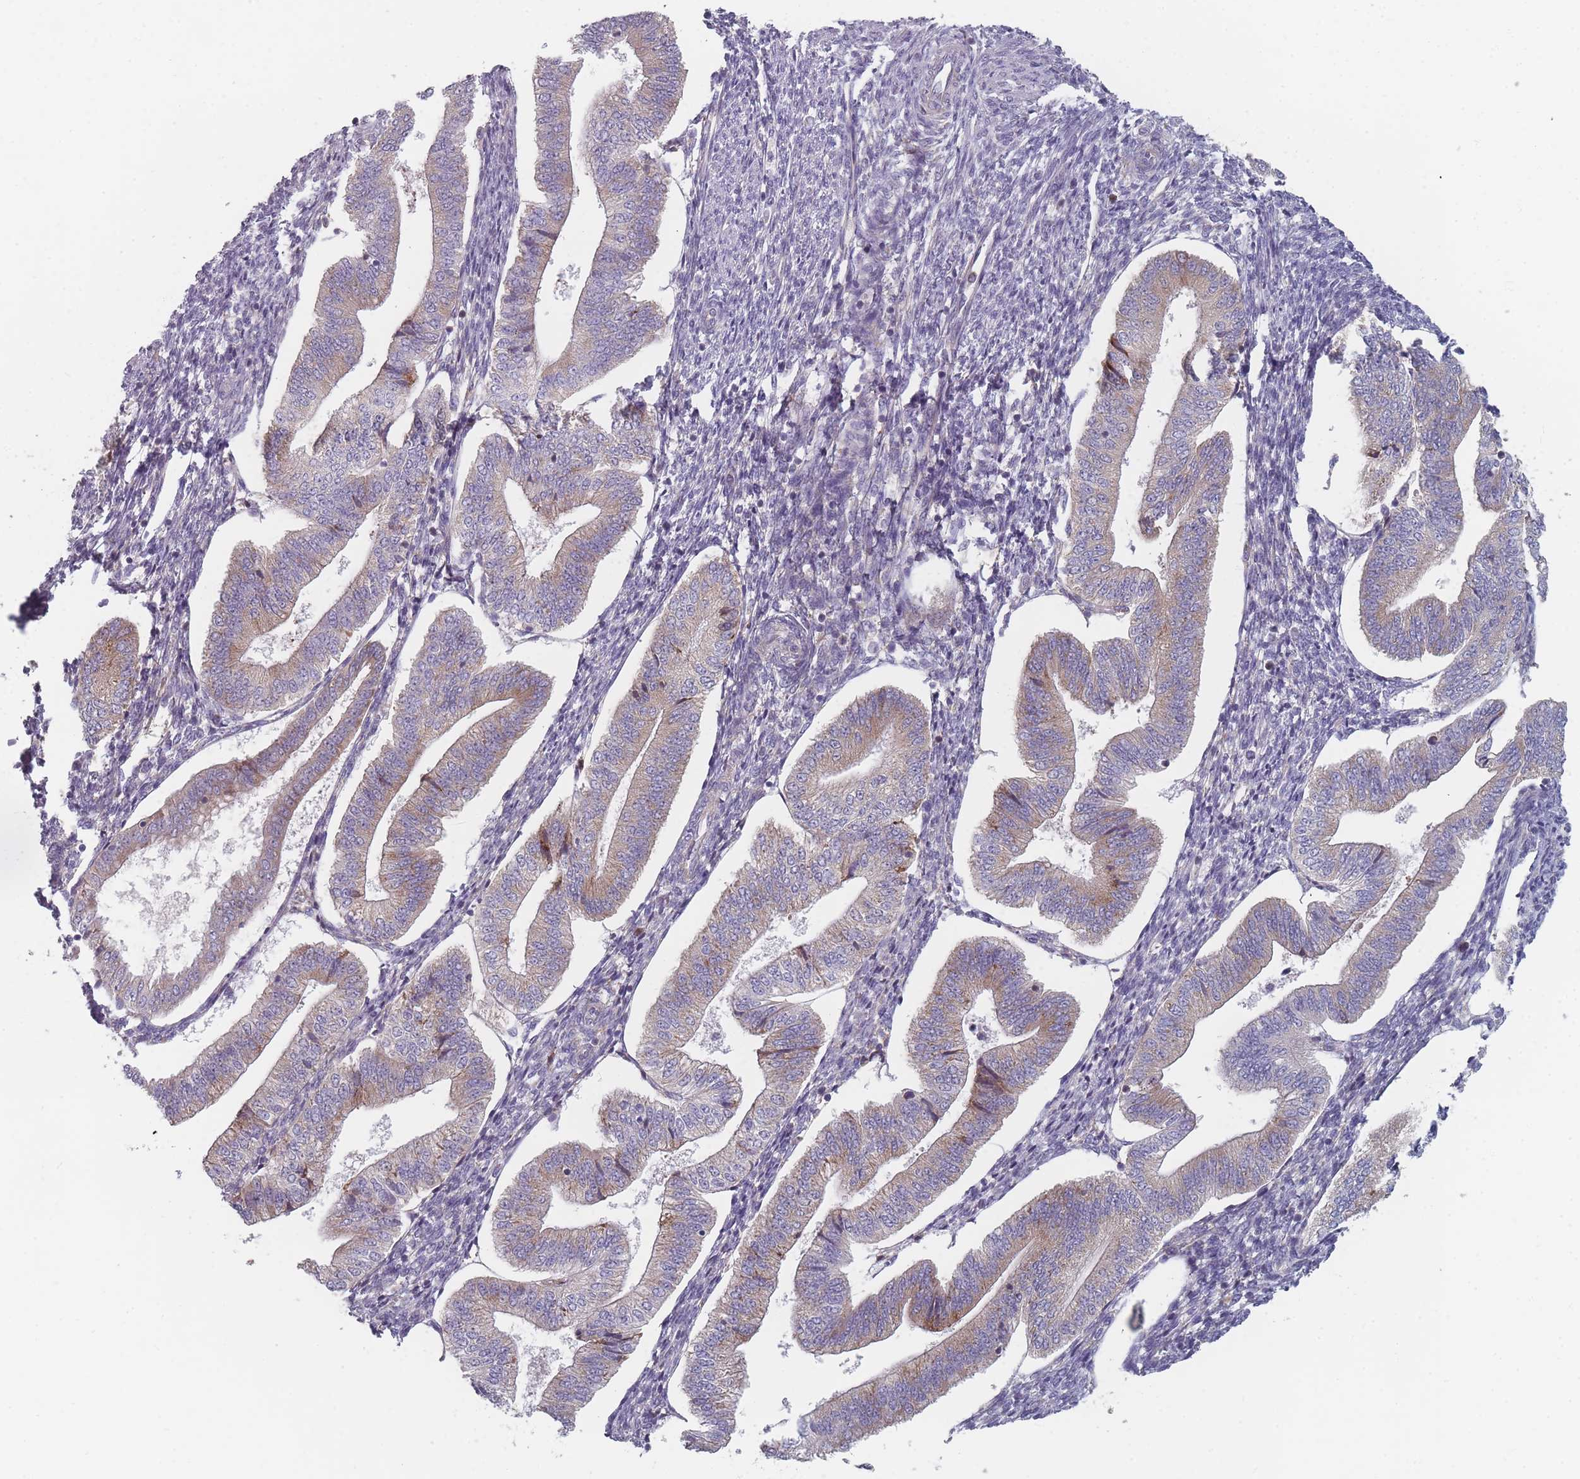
{"staining": {"intensity": "negative", "quantity": "none", "location": "none"}, "tissue": "endometrium", "cell_type": "Cells in endometrial stroma", "image_type": "normal", "snomed": [{"axis": "morphology", "description": "Normal tissue, NOS"}, {"axis": "topography", "description": "Endometrium"}], "caption": "IHC photomicrograph of benign endometrium: human endometrium stained with DAB shows no significant protein staining in cells in endometrial stroma. Nuclei are stained in blue.", "gene": "CACNG5", "patient": {"sex": "female", "age": 34}}